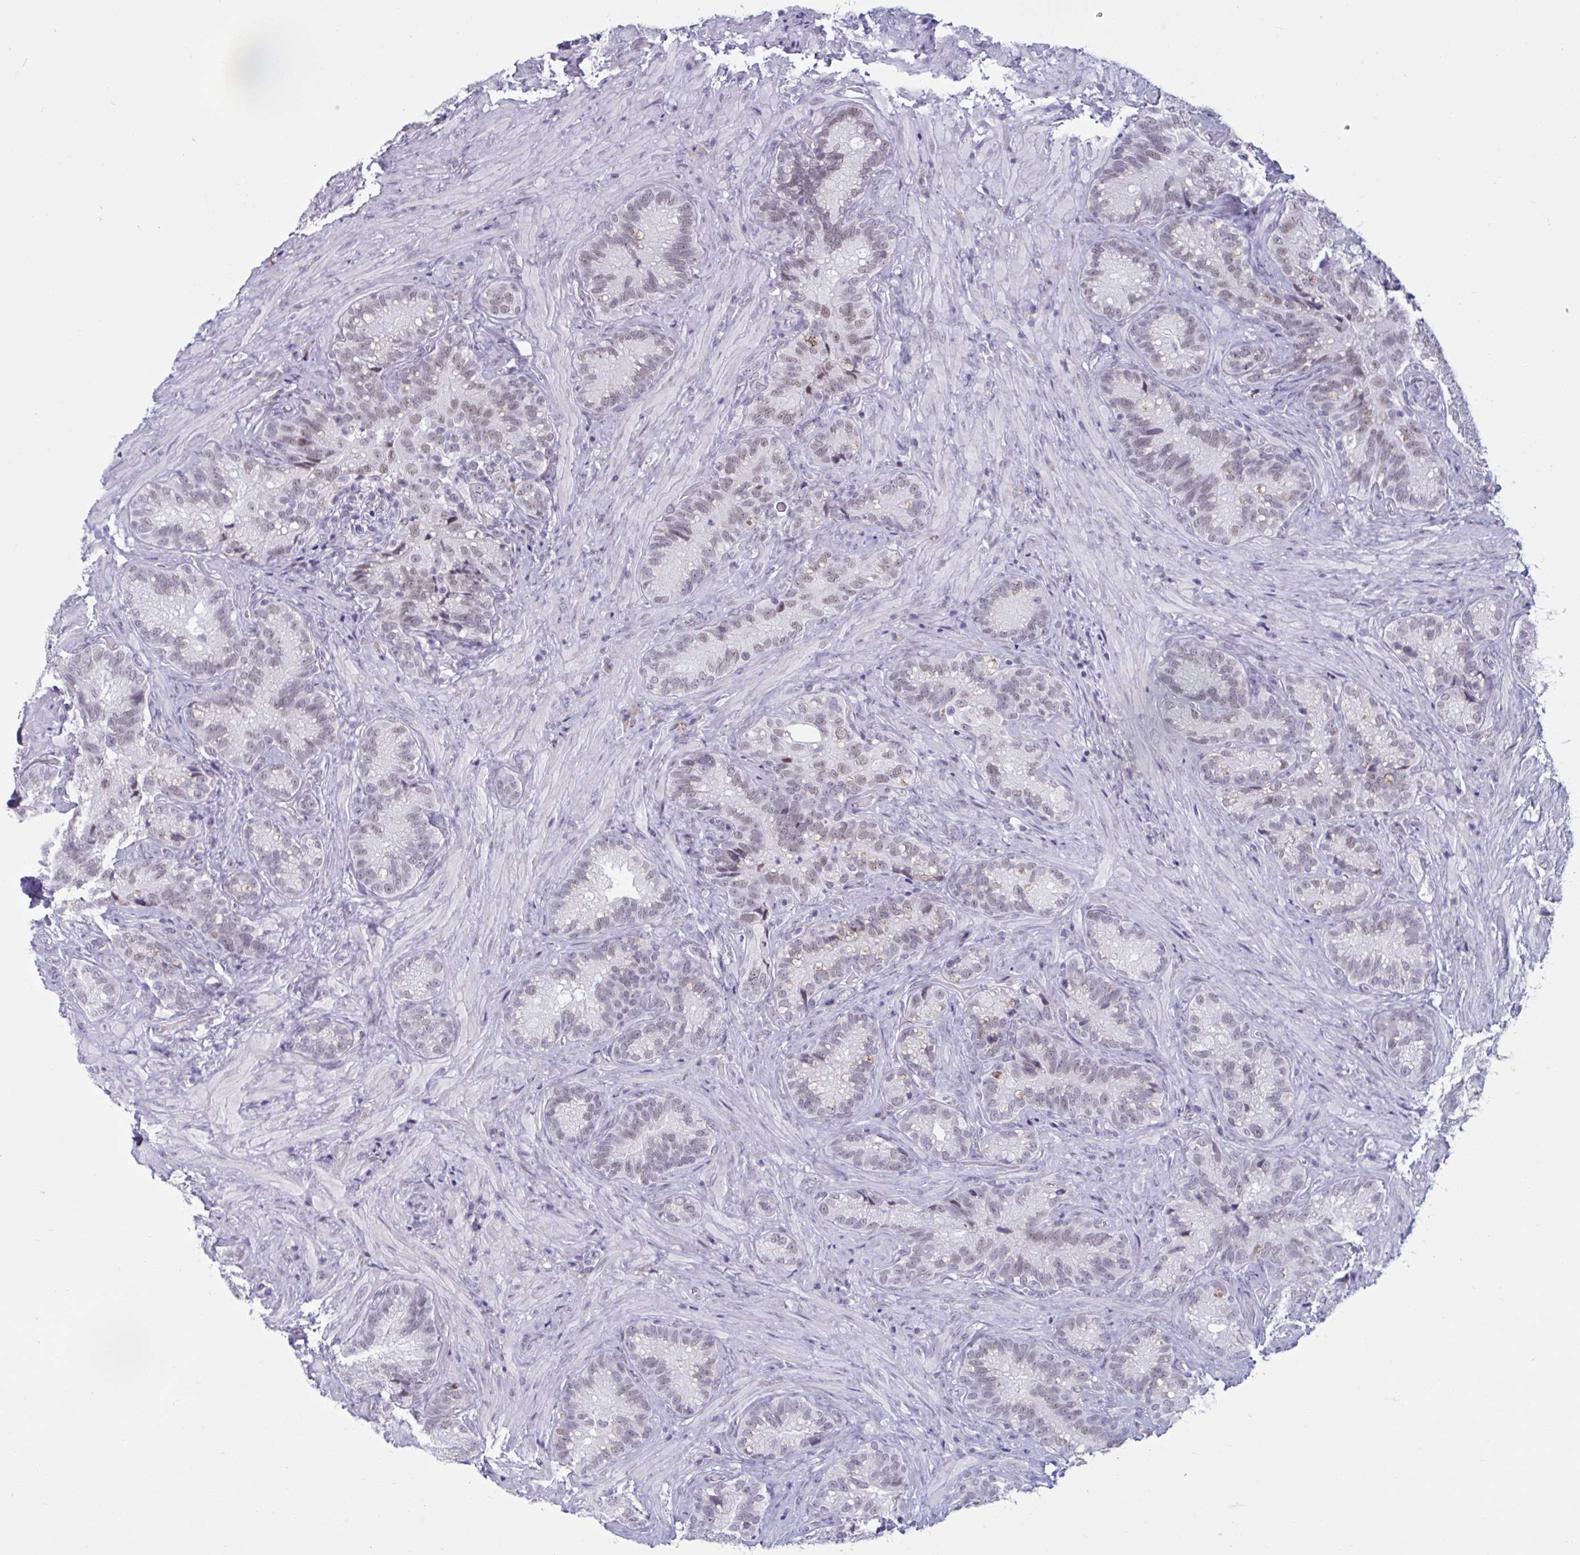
{"staining": {"intensity": "weak", "quantity": "25%-75%", "location": "nuclear"}, "tissue": "seminal vesicle", "cell_type": "Glandular cells", "image_type": "normal", "snomed": [{"axis": "morphology", "description": "Normal tissue, NOS"}, {"axis": "topography", "description": "Seminal veicle"}], "caption": "Immunohistochemistry histopathology image of unremarkable seminal vesicle stained for a protein (brown), which displays low levels of weak nuclear positivity in approximately 25%-75% of glandular cells.", "gene": "MSMB", "patient": {"sex": "male", "age": 68}}